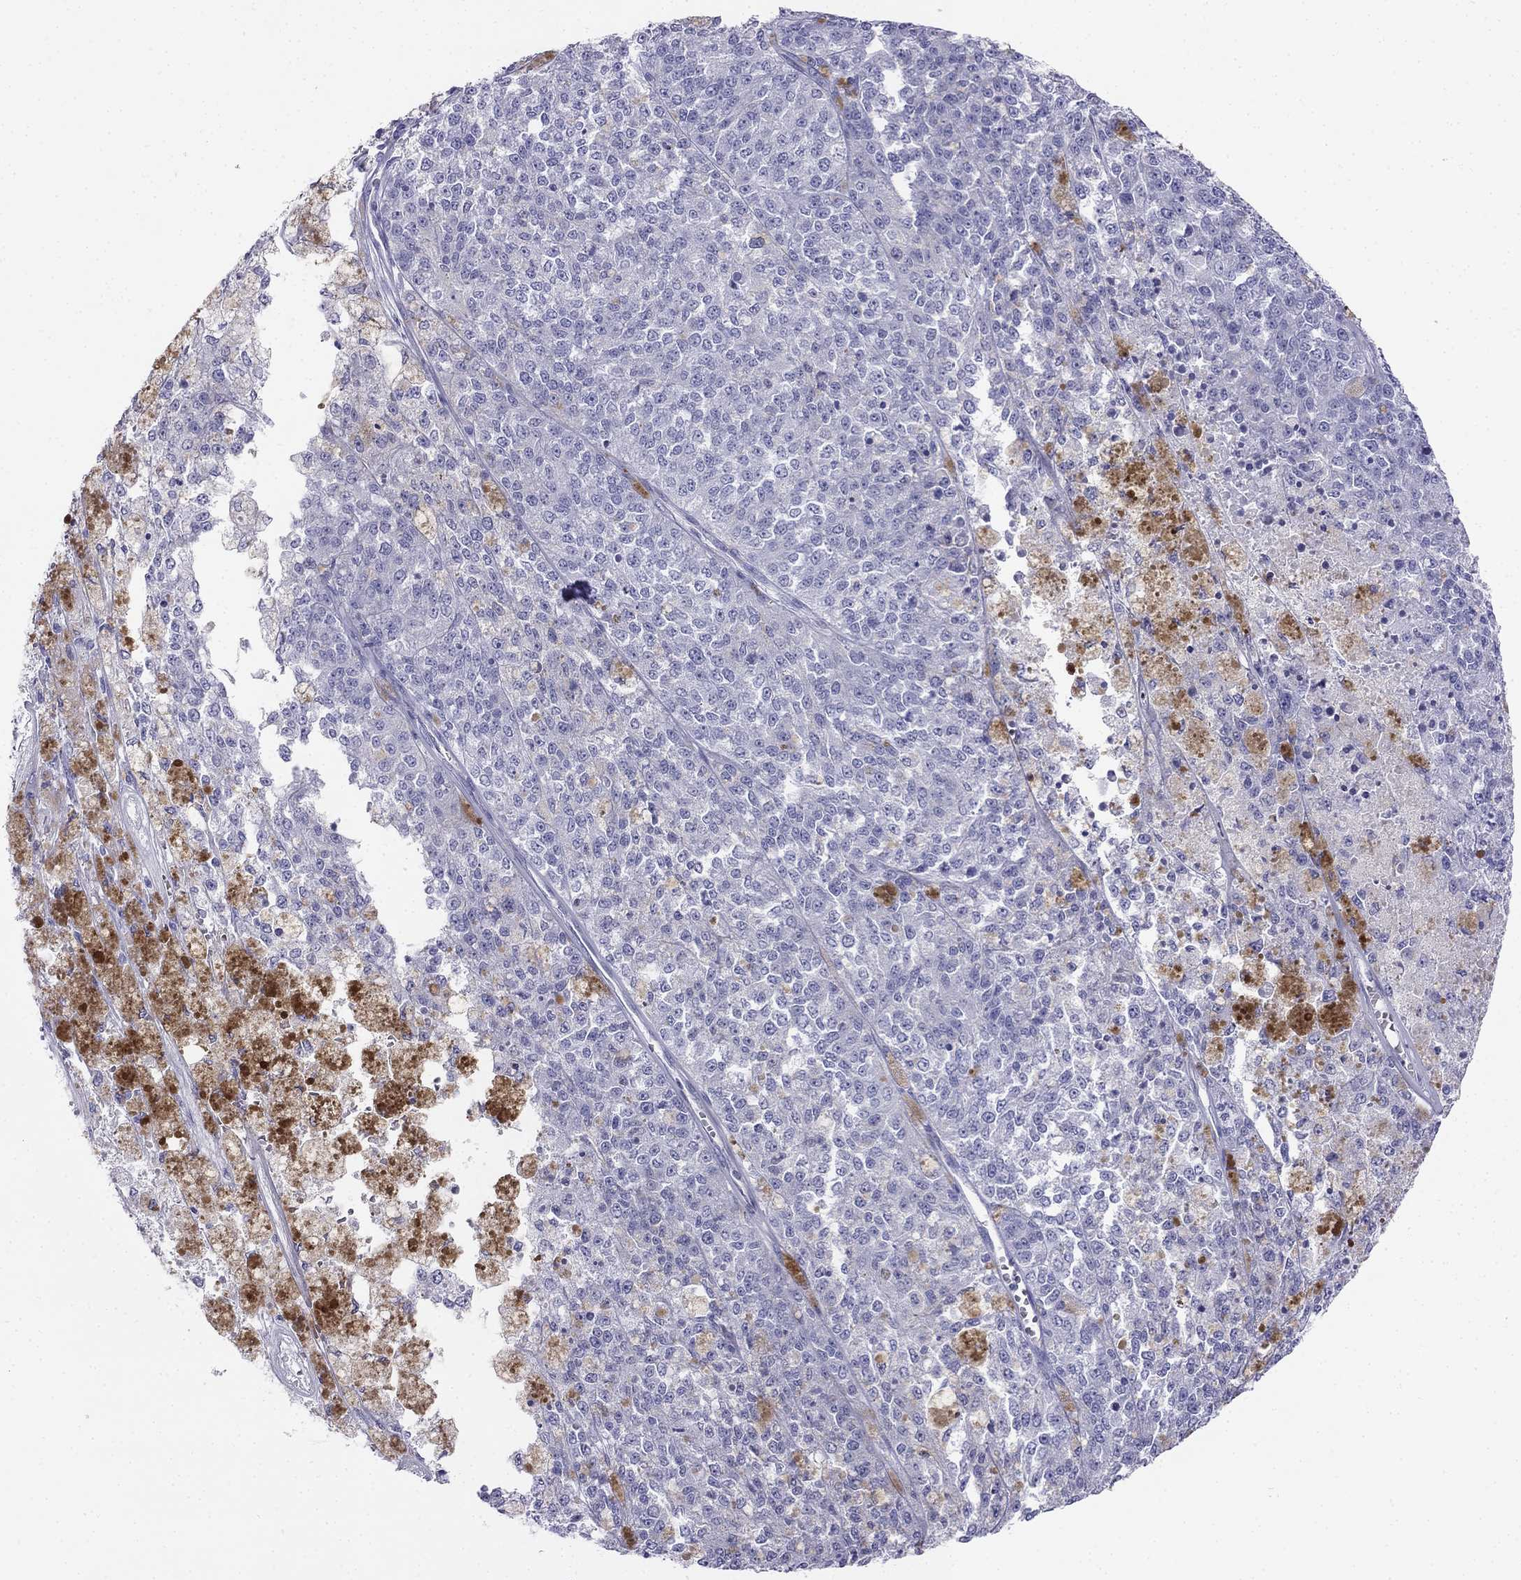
{"staining": {"intensity": "negative", "quantity": "none", "location": "none"}, "tissue": "melanoma", "cell_type": "Tumor cells", "image_type": "cancer", "snomed": [{"axis": "morphology", "description": "Malignant melanoma, Metastatic site"}, {"axis": "topography", "description": "Lymph node"}], "caption": "The IHC image has no significant expression in tumor cells of melanoma tissue.", "gene": "ALOXE3", "patient": {"sex": "female", "age": 64}}